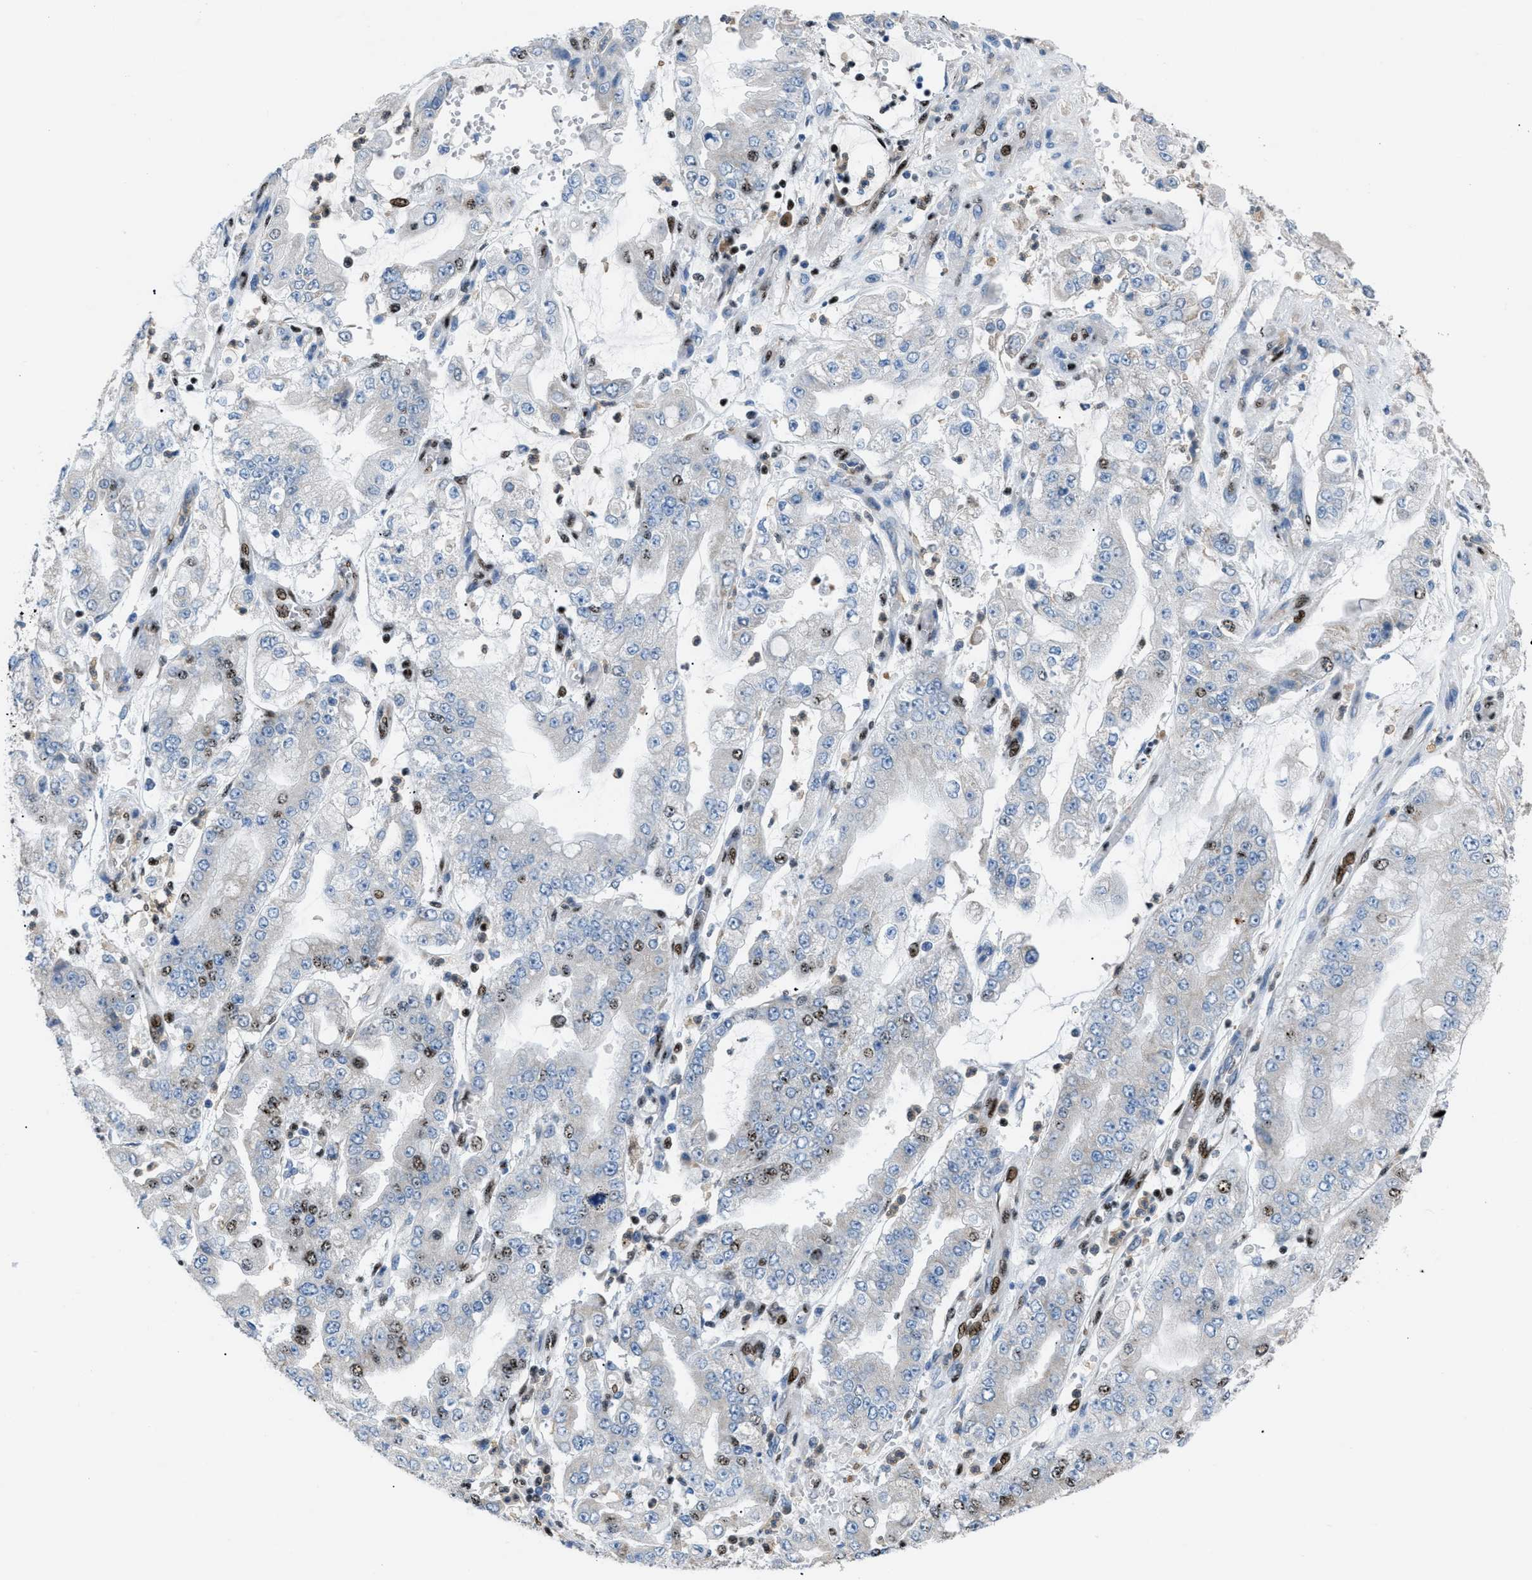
{"staining": {"intensity": "moderate", "quantity": "<25%", "location": "nuclear"}, "tissue": "stomach cancer", "cell_type": "Tumor cells", "image_type": "cancer", "snomed": [{"axis": "morphology", "description": "Adenocarcinoma, NOS"}, {"axis": "topography", "description": "Stomach"}], "caption": "Moderate nuclear expression for a protein is seen in approximately <25% of tumor cells of adenocarcinoma (stomach) using immunohistochemistry.", "gene": "CDR2", "patient": {"sex": "male", "age": 76}}